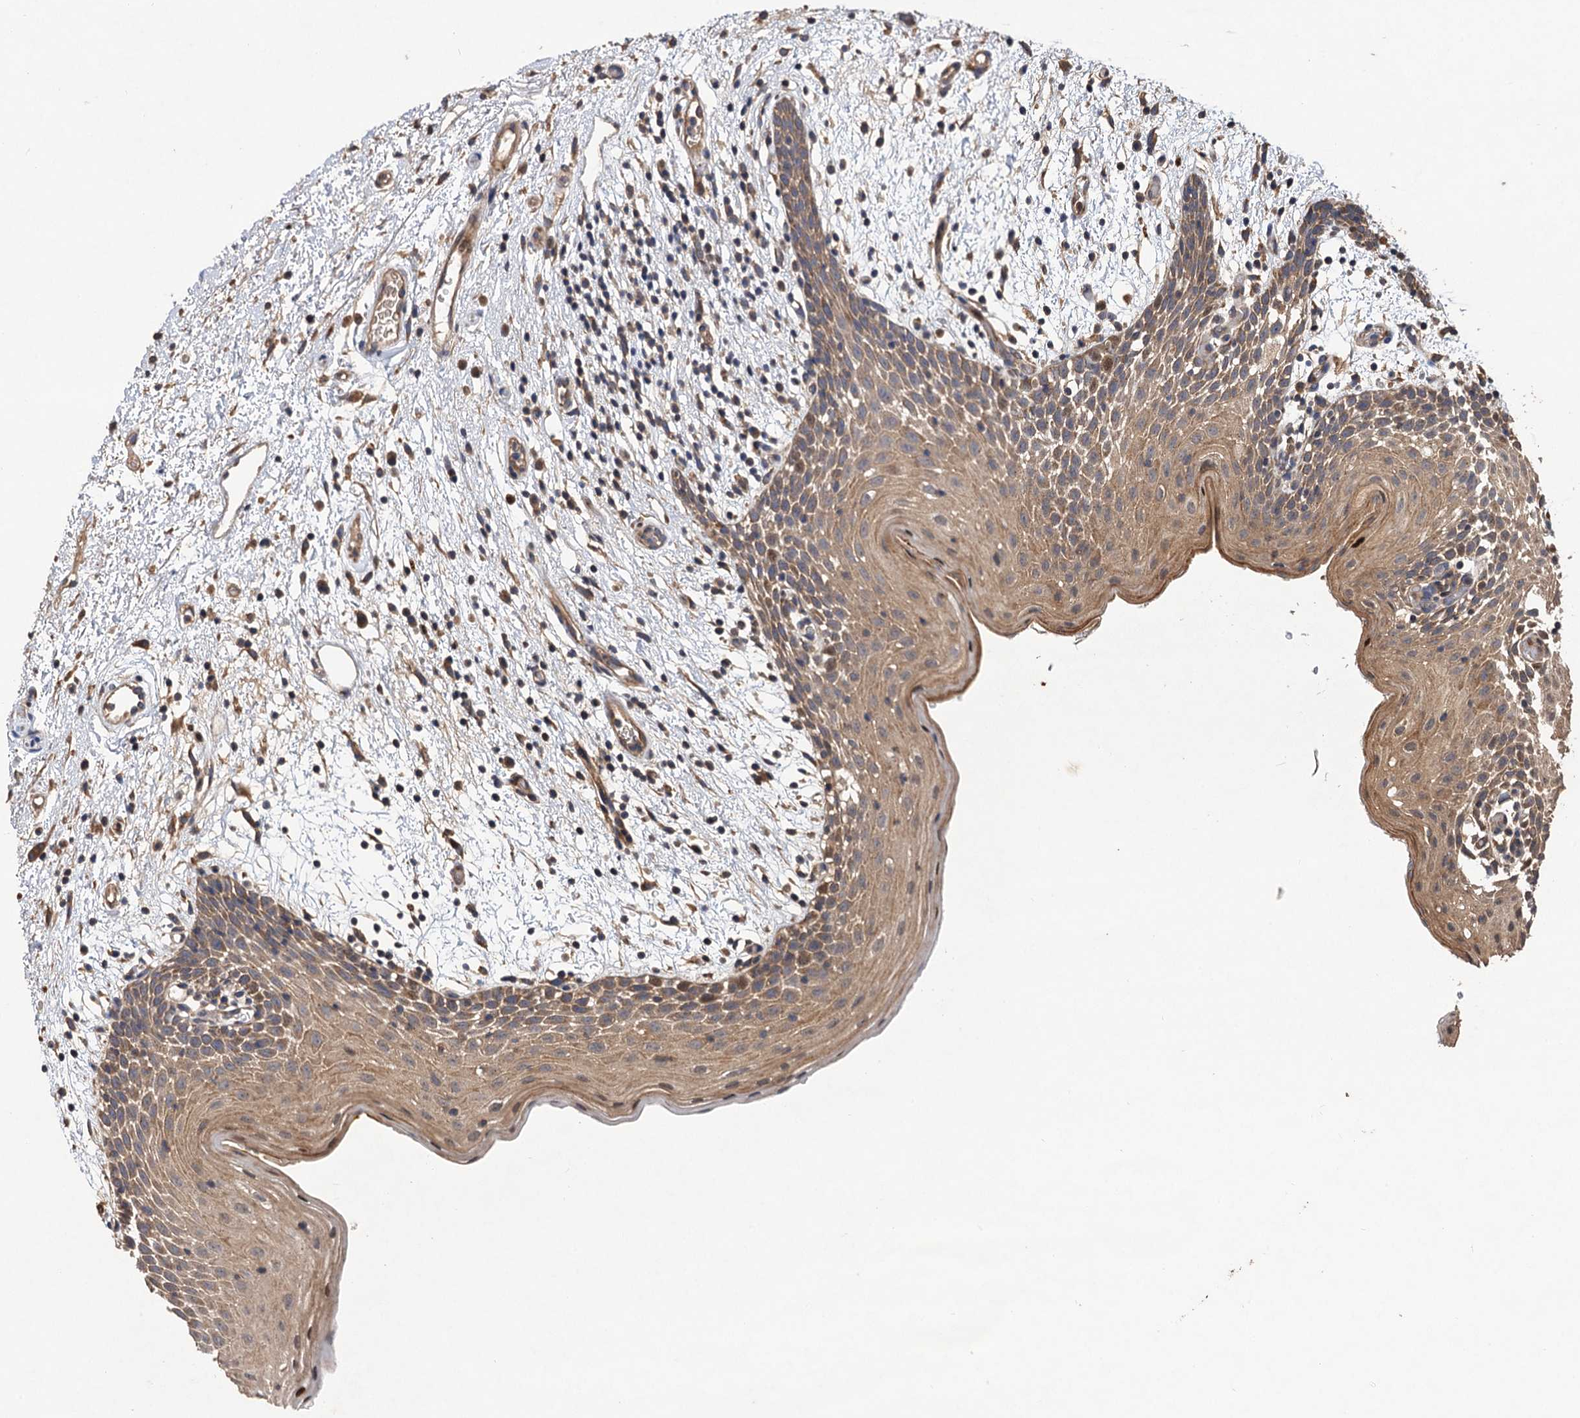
{"staining": {"intensity": "moderate", "quantity": ">75%", "location": "cytoplasmic/membranous,nuclear"}, "tissue": "oral mucosa", "cell_type": "Squamous epithelial cells", "image_type": "normal", "snomed": [{"axis": "morphology", "description": "Normal tissue, NOS"}, {"axis": "topography", "description": "Skeletal muscle"}, {"axis": "topography", "description": "Oral tissue"}, {"axis": "topography", "description": "Salivary gland"}, {"axis": "topography", "description": "Peripheral nerve tissue"}], "caption": "Benign oral mucosa demonstrates moderate cytoplasmic/membranous,nuclear expression in about >75% of squamous epithelial cells, visualized by immunohistochemistry.", "gene": "TMEM39B", "patient": {"sex": "male", "age": 54}}